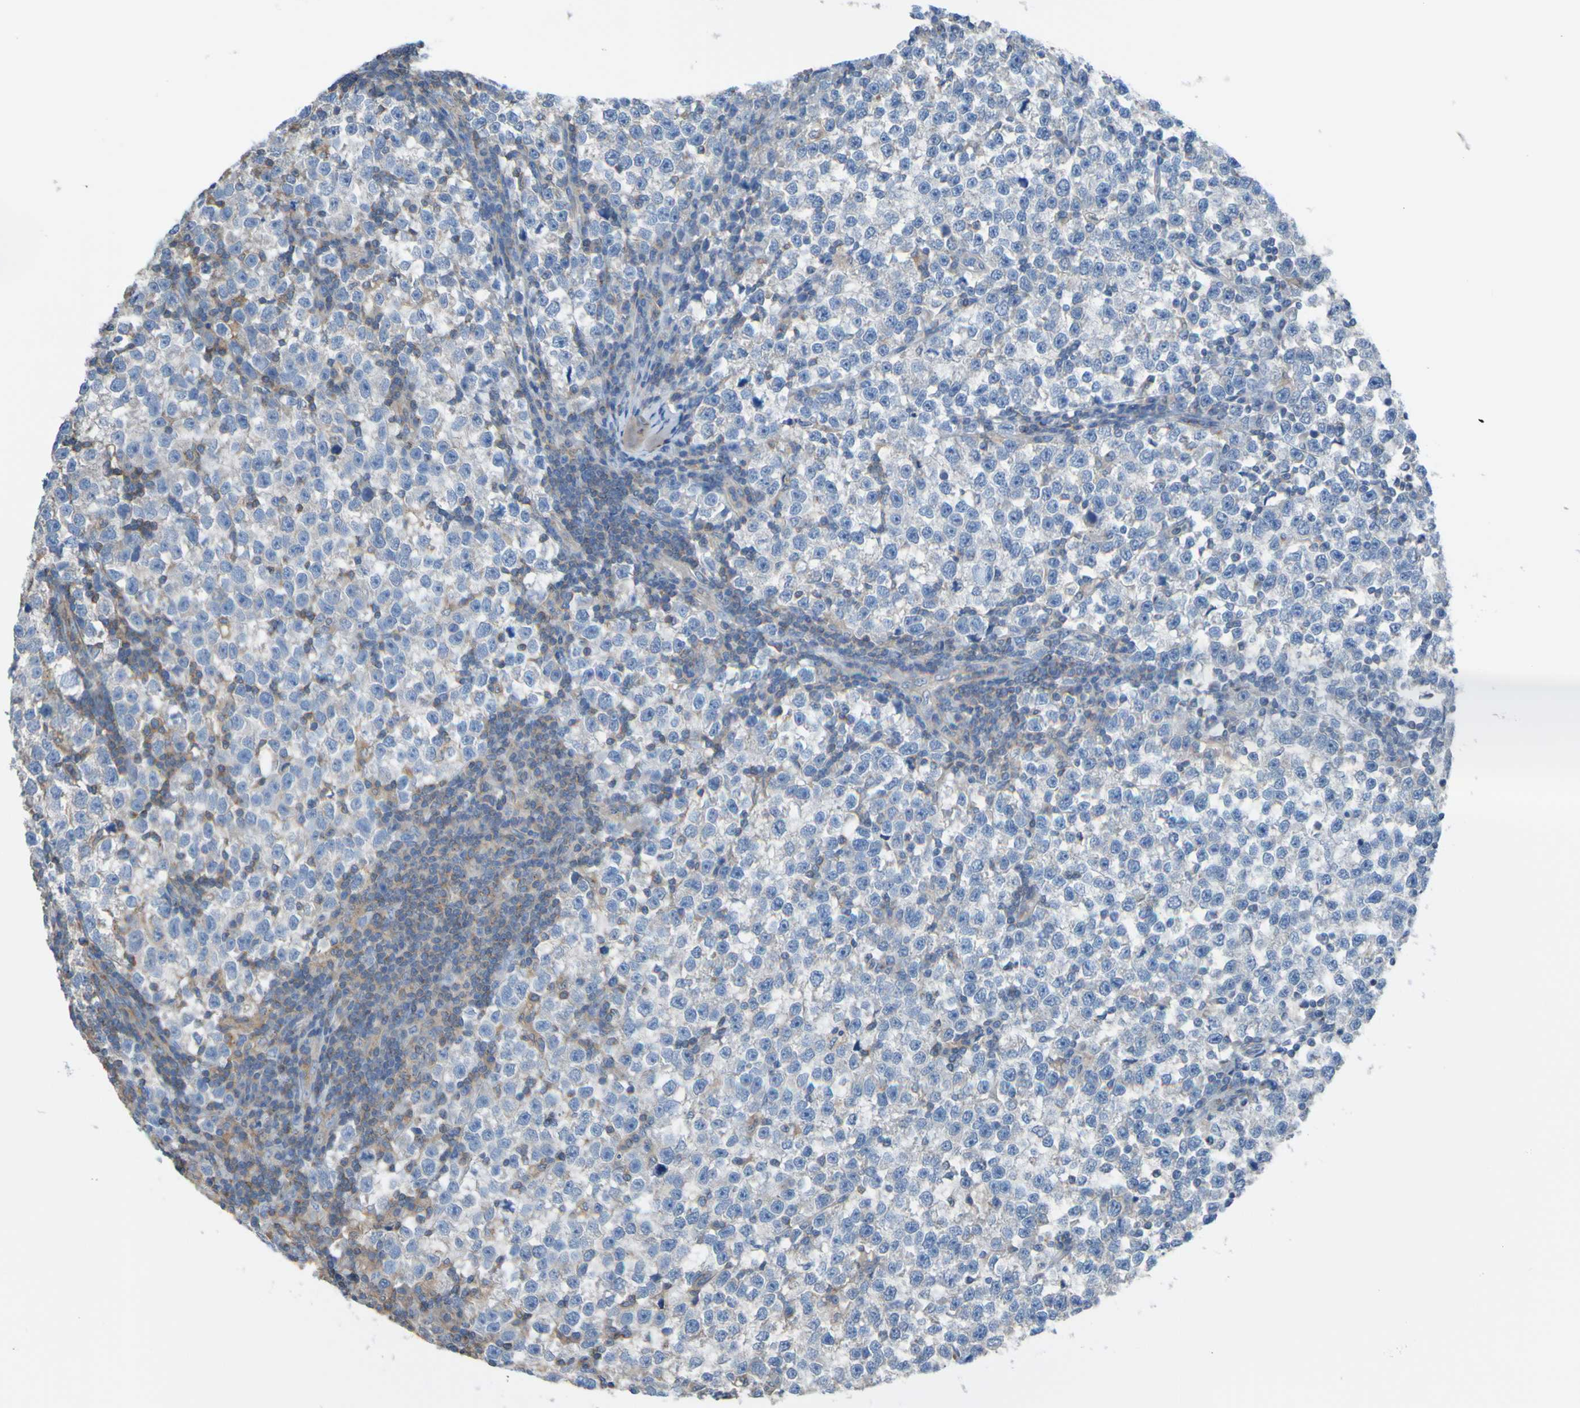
{"staining": {"intensity": "negative", "quantity": "none", "location": "none"}, "tissue": "testis cancer", "cell_type": "Tumor cells", "image_type": "cancer", "snomed": [{"axis": "morphology", "description": "Seminoma, NOS"}, {"axis": "topography", "description": "Testis"}], "caption": "There is no significant expression in tumor cells of seminoma (testis).", "gene": "MINAR1", "patient": {"sex": "male", "age": 43}}